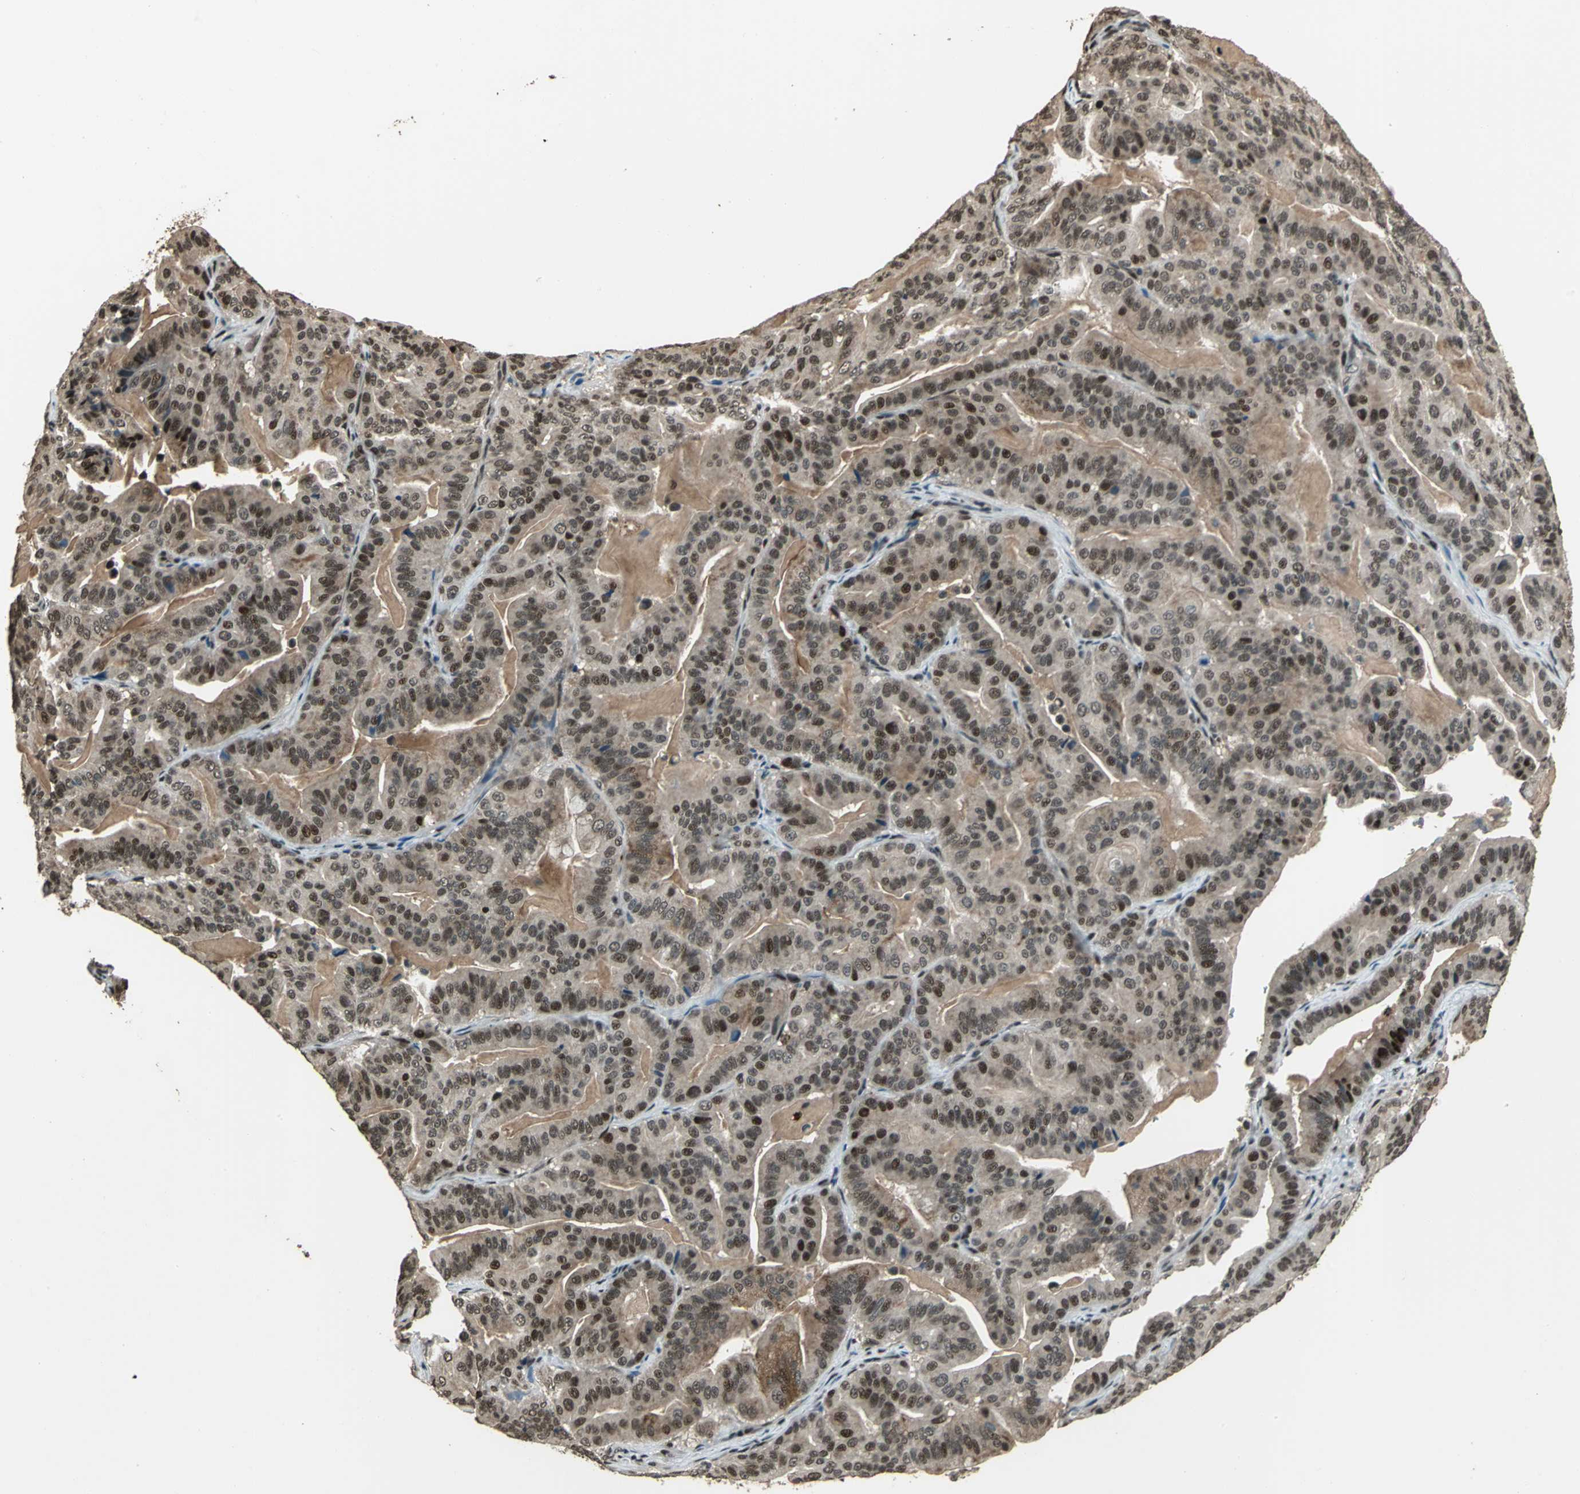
{"staining": {"intensity": "moderate", "quantity": ">75%", "location": "nuclear"}, "tissue": "pancreatic cancer", "cell_type": "Tumor cells", "image_type": "cancer", "snomed": [{"axis": "morphology", "description": "Adenocarcinoma, NOS"}, {"axis": "topography", "description": "Pancreas"}], "caption": "Adenocarcinoma (pancreatic) stained with a protein marker shows moderate staining in tumor cells.", "gene": "MIS18BP1", "patient": {"sex": "male", "age": 63}}